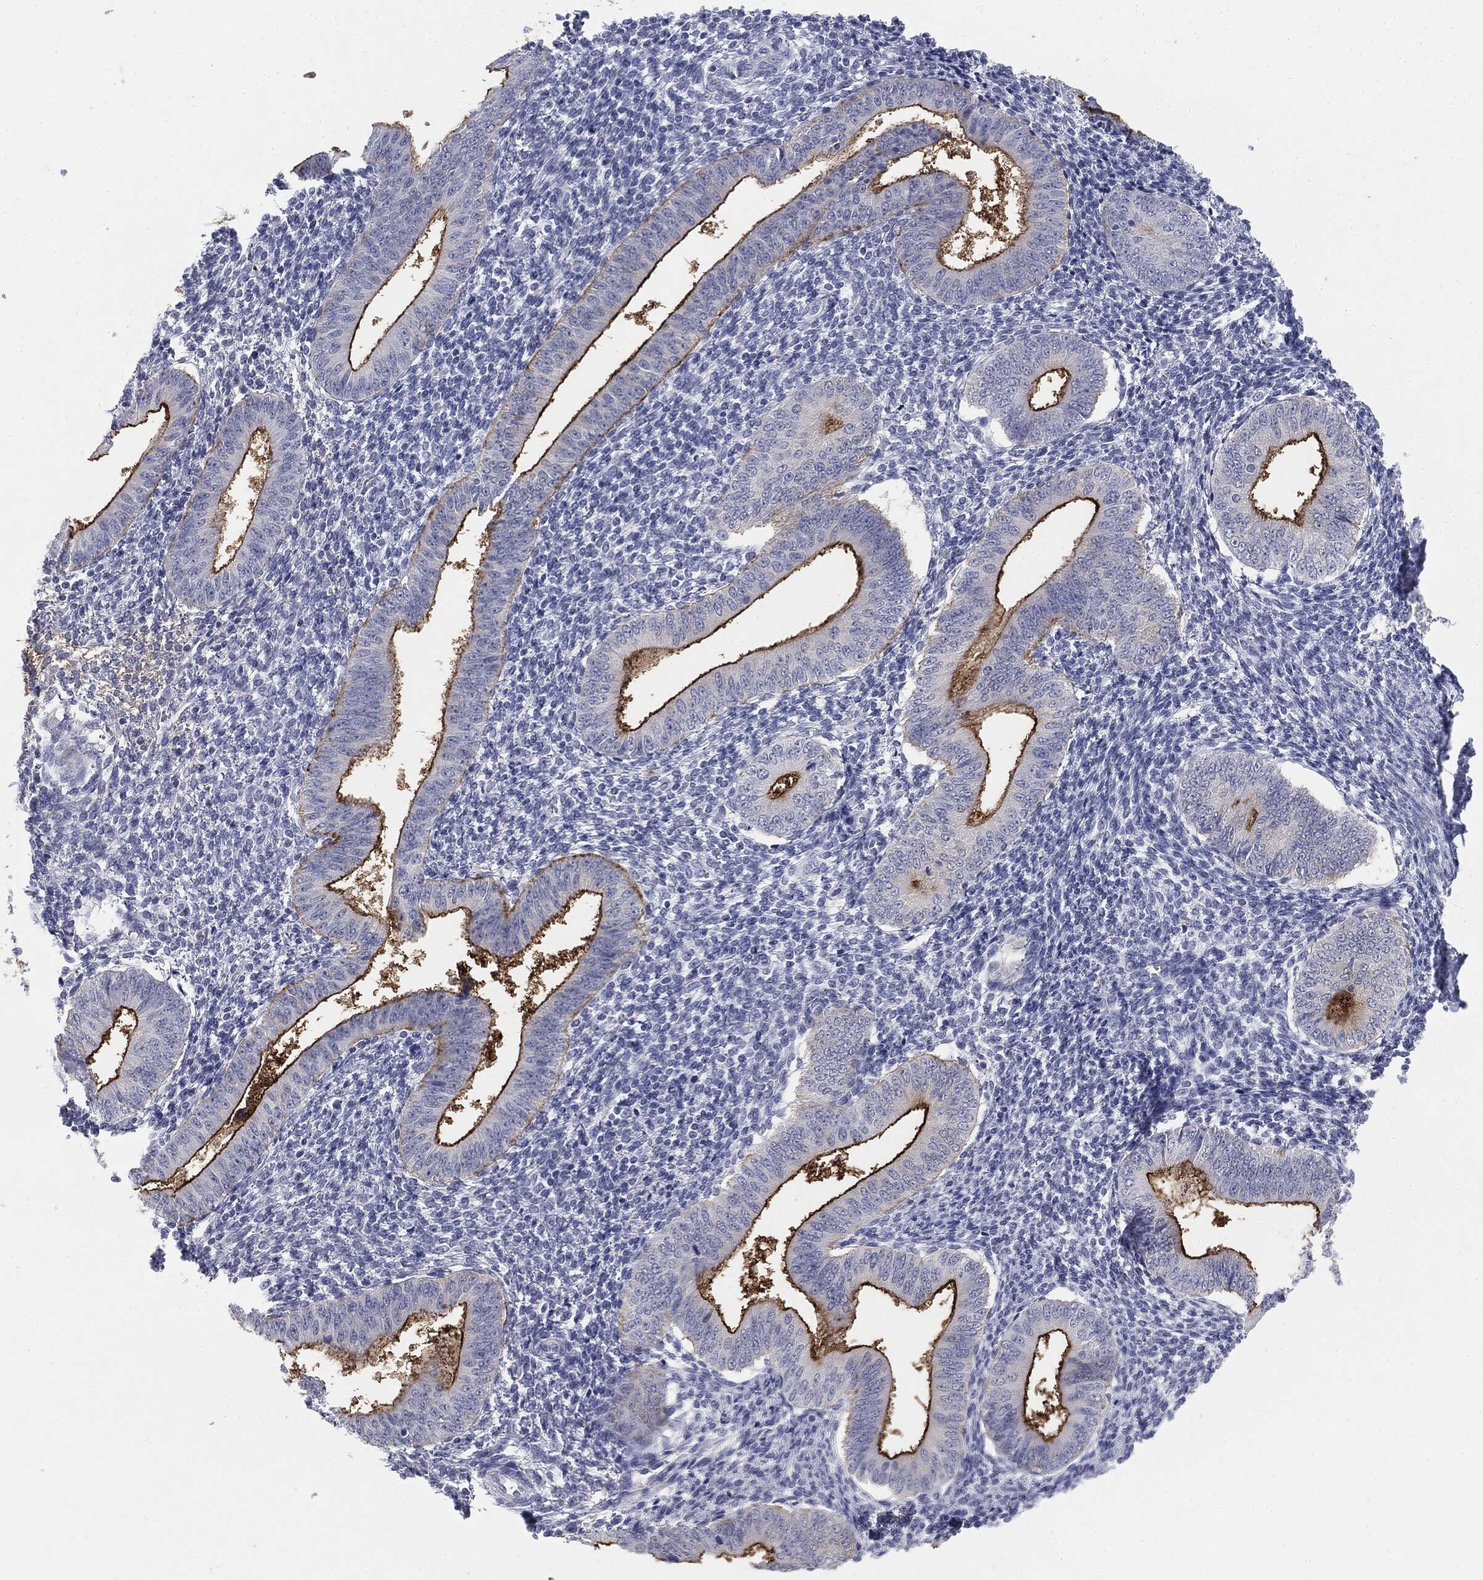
{"staining": {"intensity": "negative", "quantity": "none", "location": "none"}, "tissue": "endometrium", "cell_type": "Cells in endometrial stroma", "image_type": "normal", "snomed": [{"axis": "morphology", "description": "Normal tissue, NOS"}, {"axis": "topography", "description": "Endometrium"}], "caption": "A high-resolution micrograph shows IHC staining of benign endometrium, which shows no significant staining in cells in endometrial stroma. (IHC, brightfield microscopy, high magnification).", "gene": "MUC1", "patient": {"sex": "female", "age": 39}}